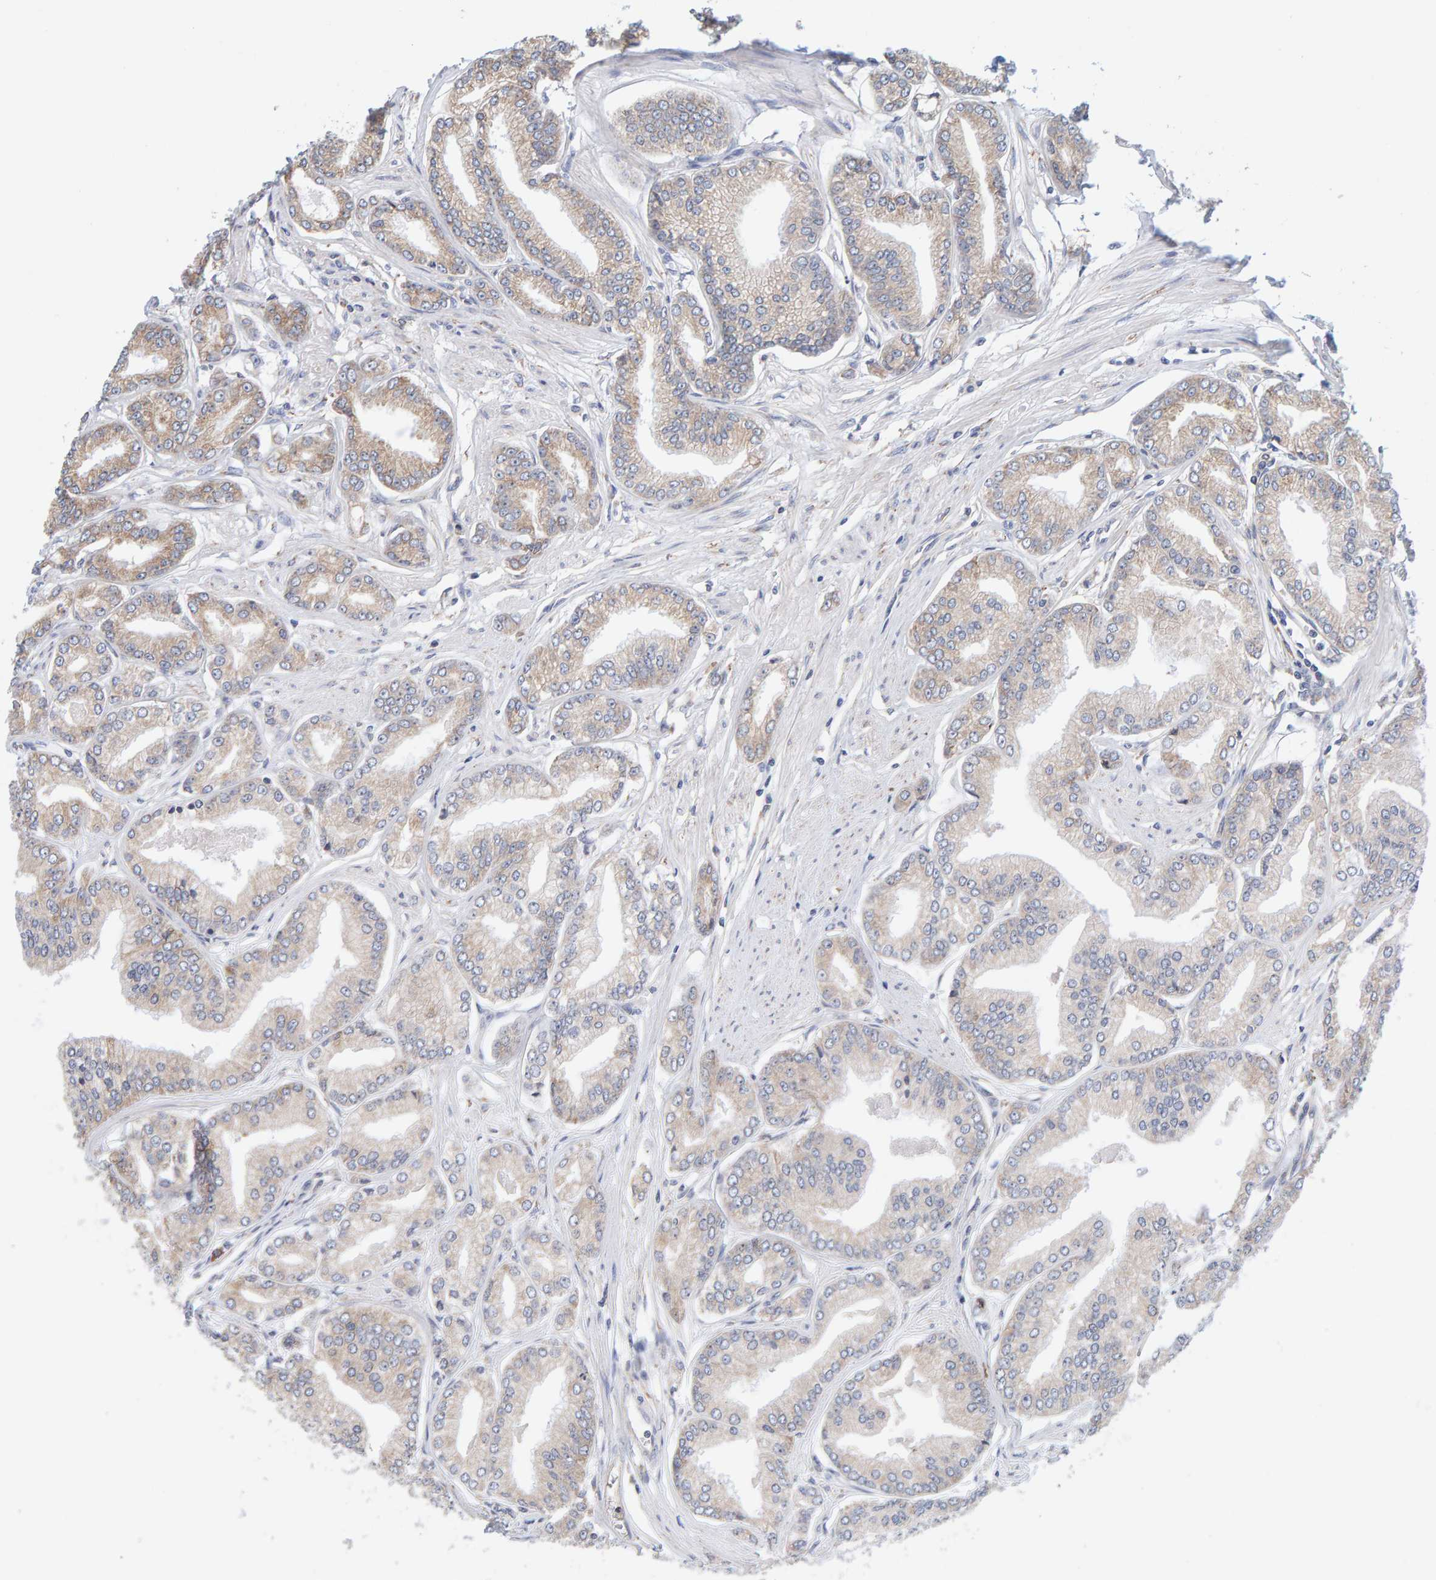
{"staining": {"intensity": "weak", "quantity": "25%-75%", "location": "cytoplasmic/membranous"}, "tissue": "prostate cancer", "cell_type": "Tumor cells", "image_type": "cancer", "snomed": [{"axis": "morphology", "description": "Adenocarcinoma, Low grade"}, {"axis": "topography", "description": "Prostate"}], "caption": "Immunohistochemical staining of human prostate low-grade adenocarcinoma displays low levels of weak cytoplasmic/membranous protein expression in about 25%-75% of tumor cells.", "gene": "SGPL1", "patient": {"sex": "male", "age": 52}}